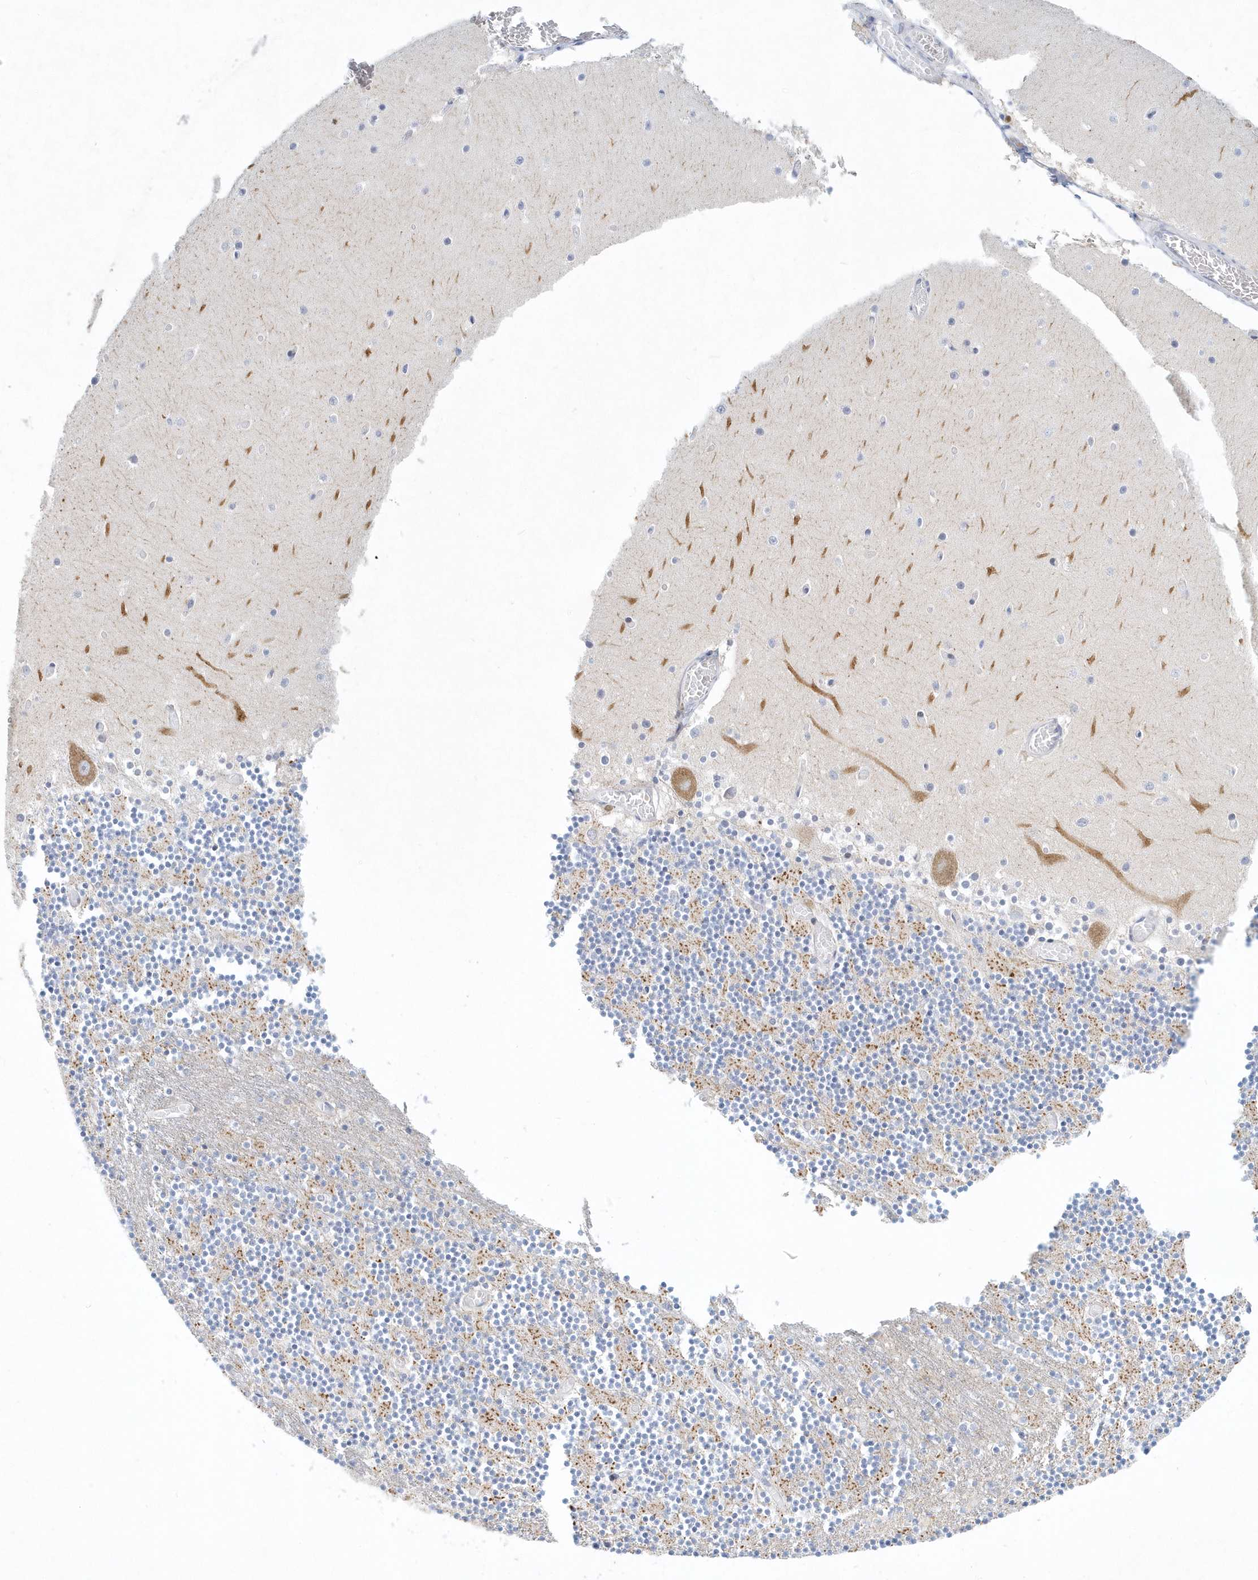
{"staining": {"intensity": "negative", "quantity": "none", "location": "none"}, "tissue": "cerebellum", "cell_type": "Cells in granular layer", "image_type": "normal", "snomed": [{"axis": "morphology", "description": "Normal tissue, NOS"}, {"axis": "topography", "description": "Cerebellum"}], "caption": "This is an immunohistochemistry photomicrograph of normal human cerebellum. There is no staining in cells in granular layer.", "gene": "DNAH1", "patient": {"sex": "female", "age": 28}}